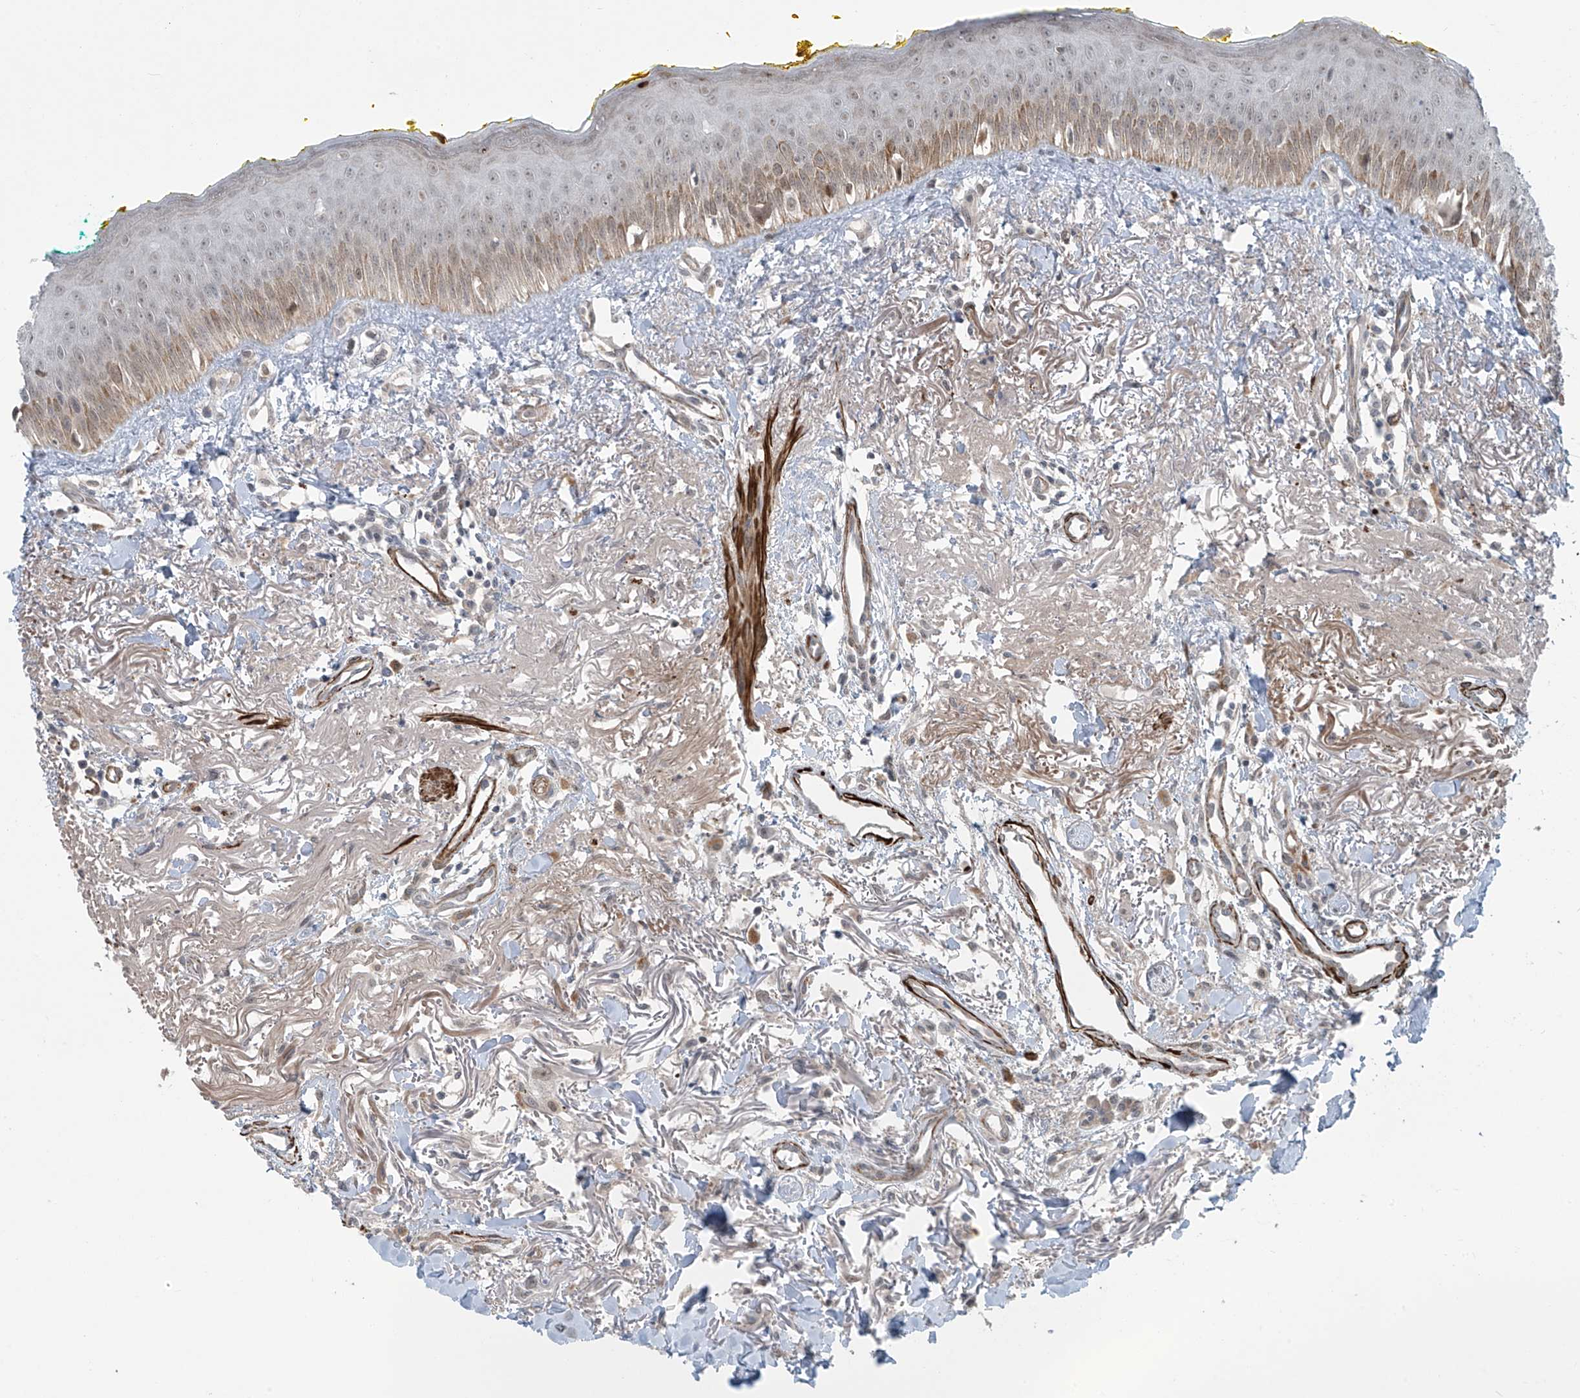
{"staining": {"intensity": "moderate", "quantity": "<25%", "location": "cytoplasmic/membranous"}, "tissue": "oral mucosa", "cell_type": "Squamous epithelial cells", "image_type": "normal", "snomed": [{"axis": "morphology", "description": "Normal tissue, NOS"}, {"axis": "topography", "description": "Oral tissue"}], "caption": "Brown immunohistochemical staining in normal oral mucosa shows moderate cytoplasmic/membranous staining in approximately <25% of squamous epithelial cells. Immunohistochemistry (ihc) stains the protein in brown and the nuclei are stained blue.", "gene": "RASGEF1A", "patient": {"sex": "female", "age": 70}}